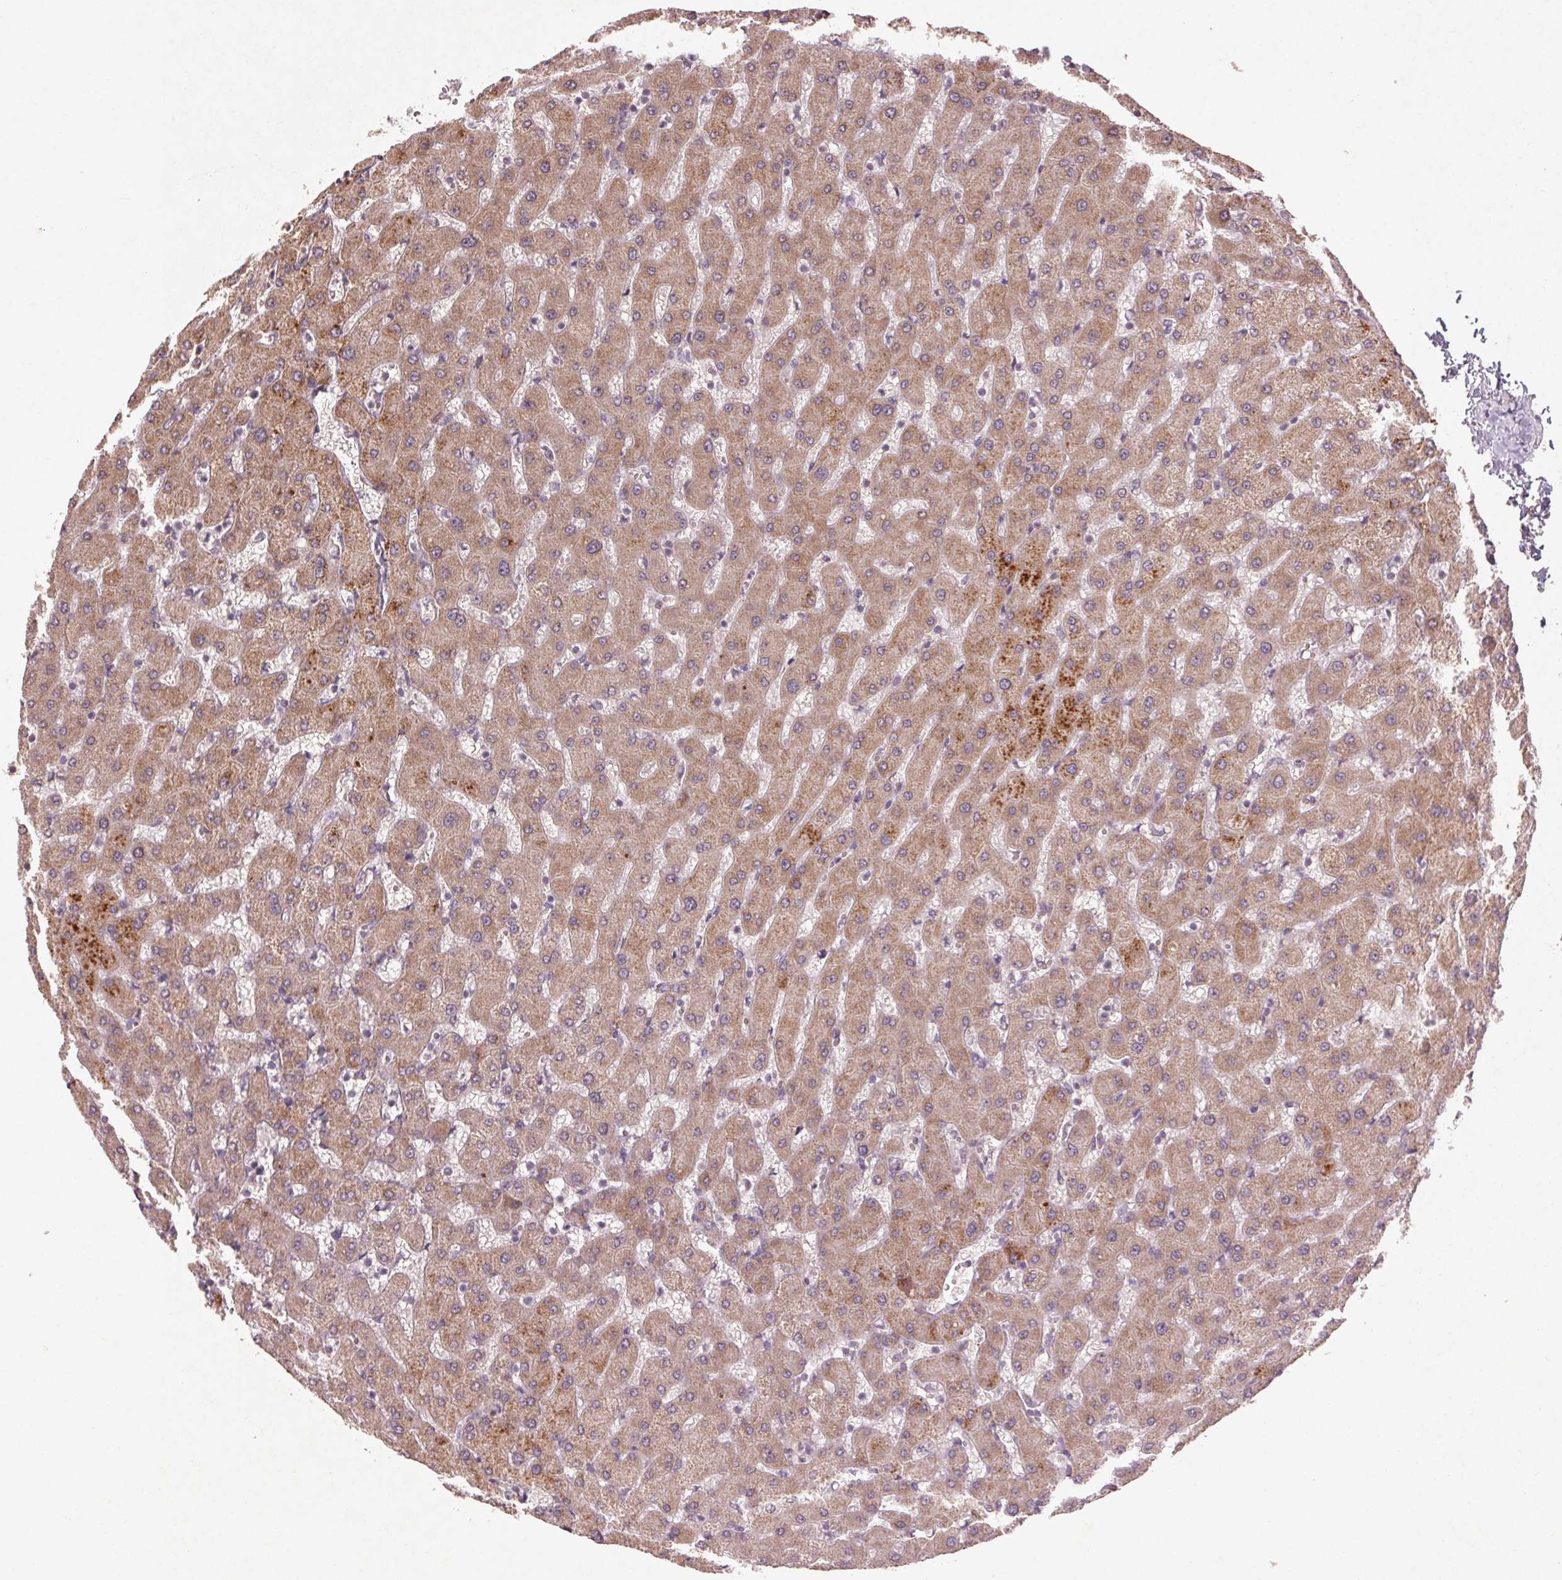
{"staining": {"intensity": "negative", "quantity": "none", "location": "none"}, "tissue": "liver", "cell_type": "Cholangiocytes", "image_type": "normal", "snomed": [{"axis": "morphology", "description": "Normal tissue, NOS"}, {"axis": "topography", "description": "Liver"}], "caption": "IHC micrograph of benign human liver stained for a protein (brown), which reveals no expression in cholangiocytes.", "gene": "ENSG00000255641", "patient": {"sex": "female", "age": 63}}